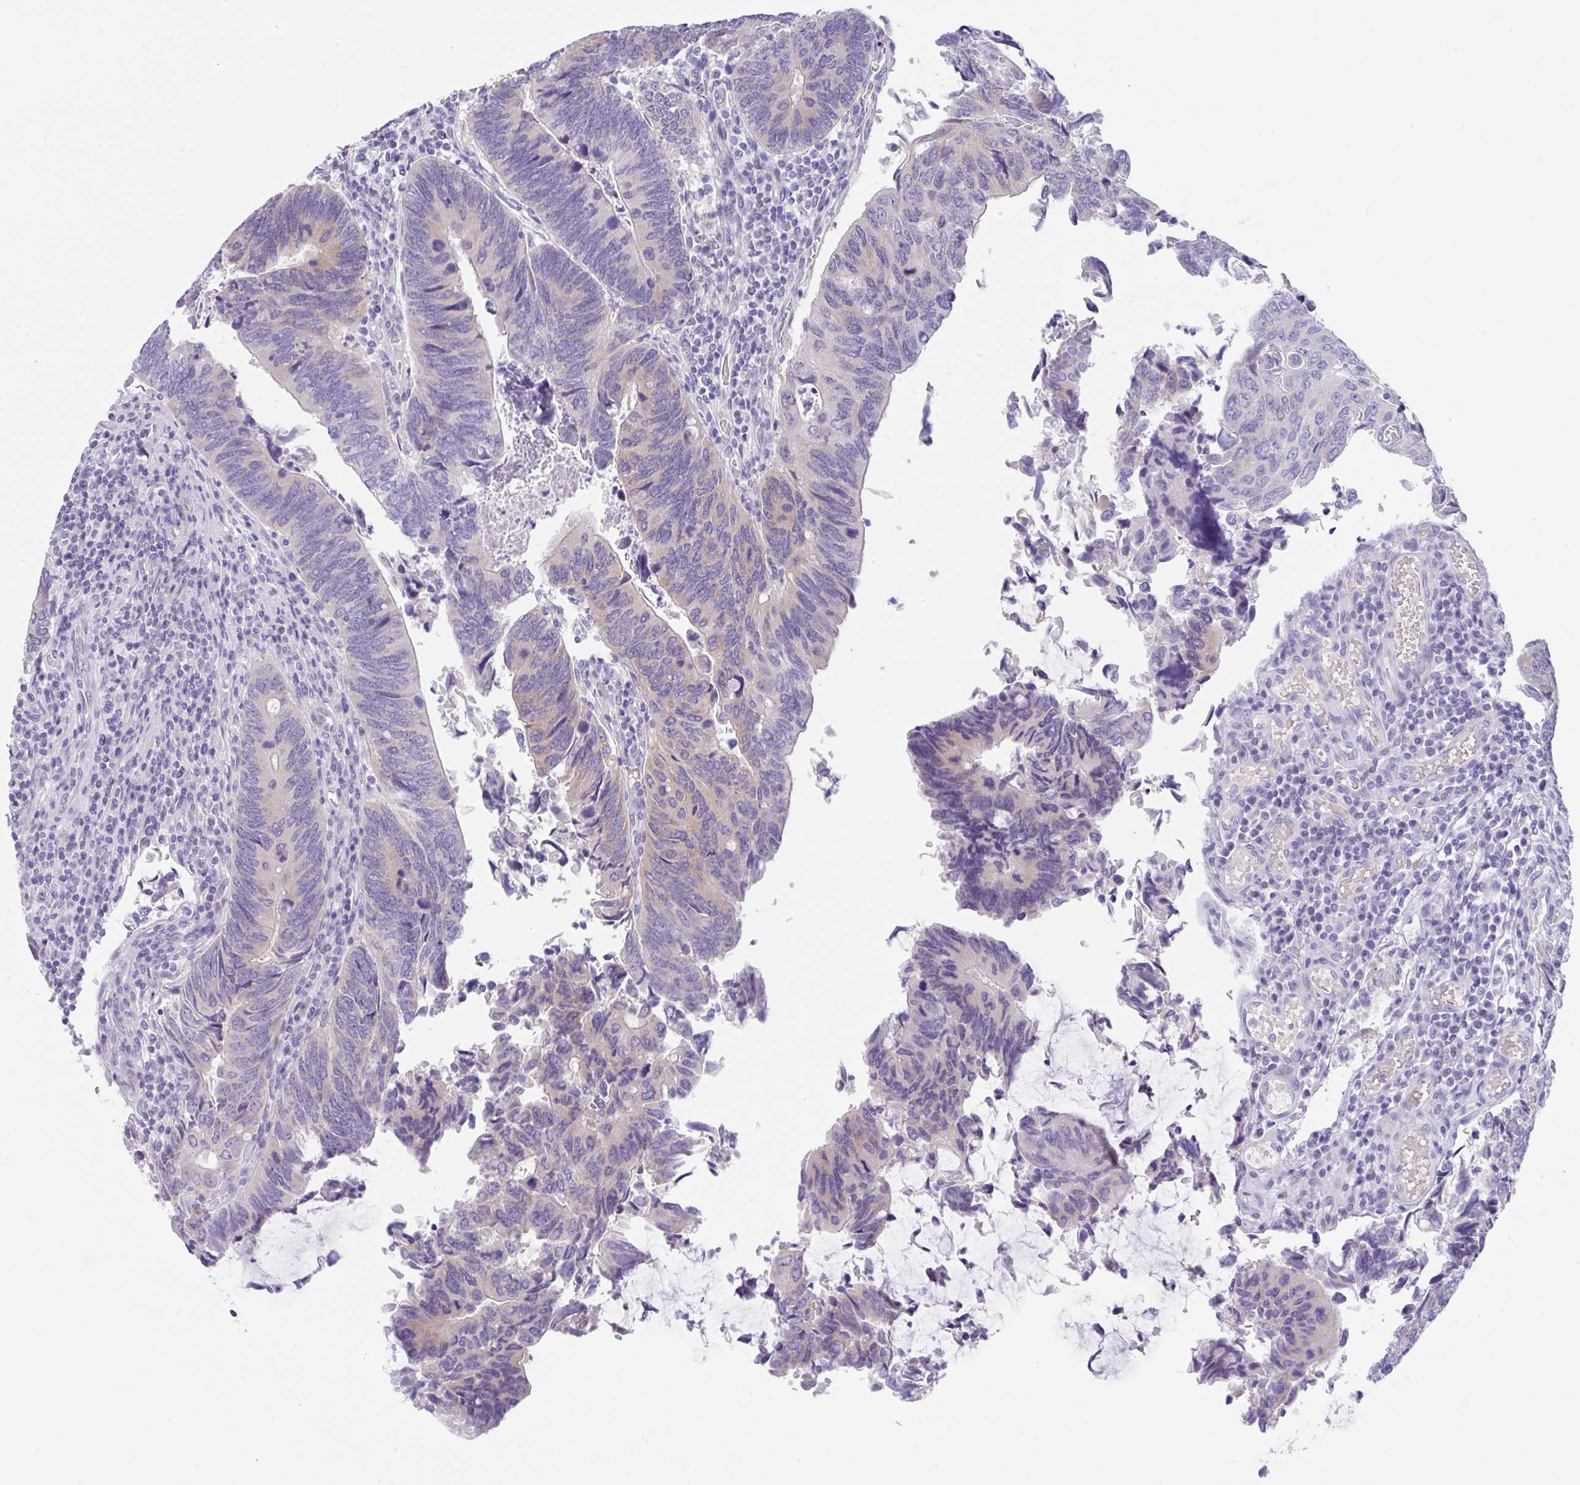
{"staining": {"intensity": "negative", "quantity": "none", "location": "none"}, "tissue": "colorectal cancer", "cell_type": "Tumor cells", "image_type": "cancer", "snomed": [{"axis": "morphology", "description": "Adenocarcinoma, NOS"}, {"axis": "topography", "description": "Colon"}], "caption": "Colorectal cancer (adenocarcinoma) was stained to show a protein in brown. There is no significant expression in tumor cells.", "gene": "TRAF4", "patient": {"sex": "male", "age": 87}}